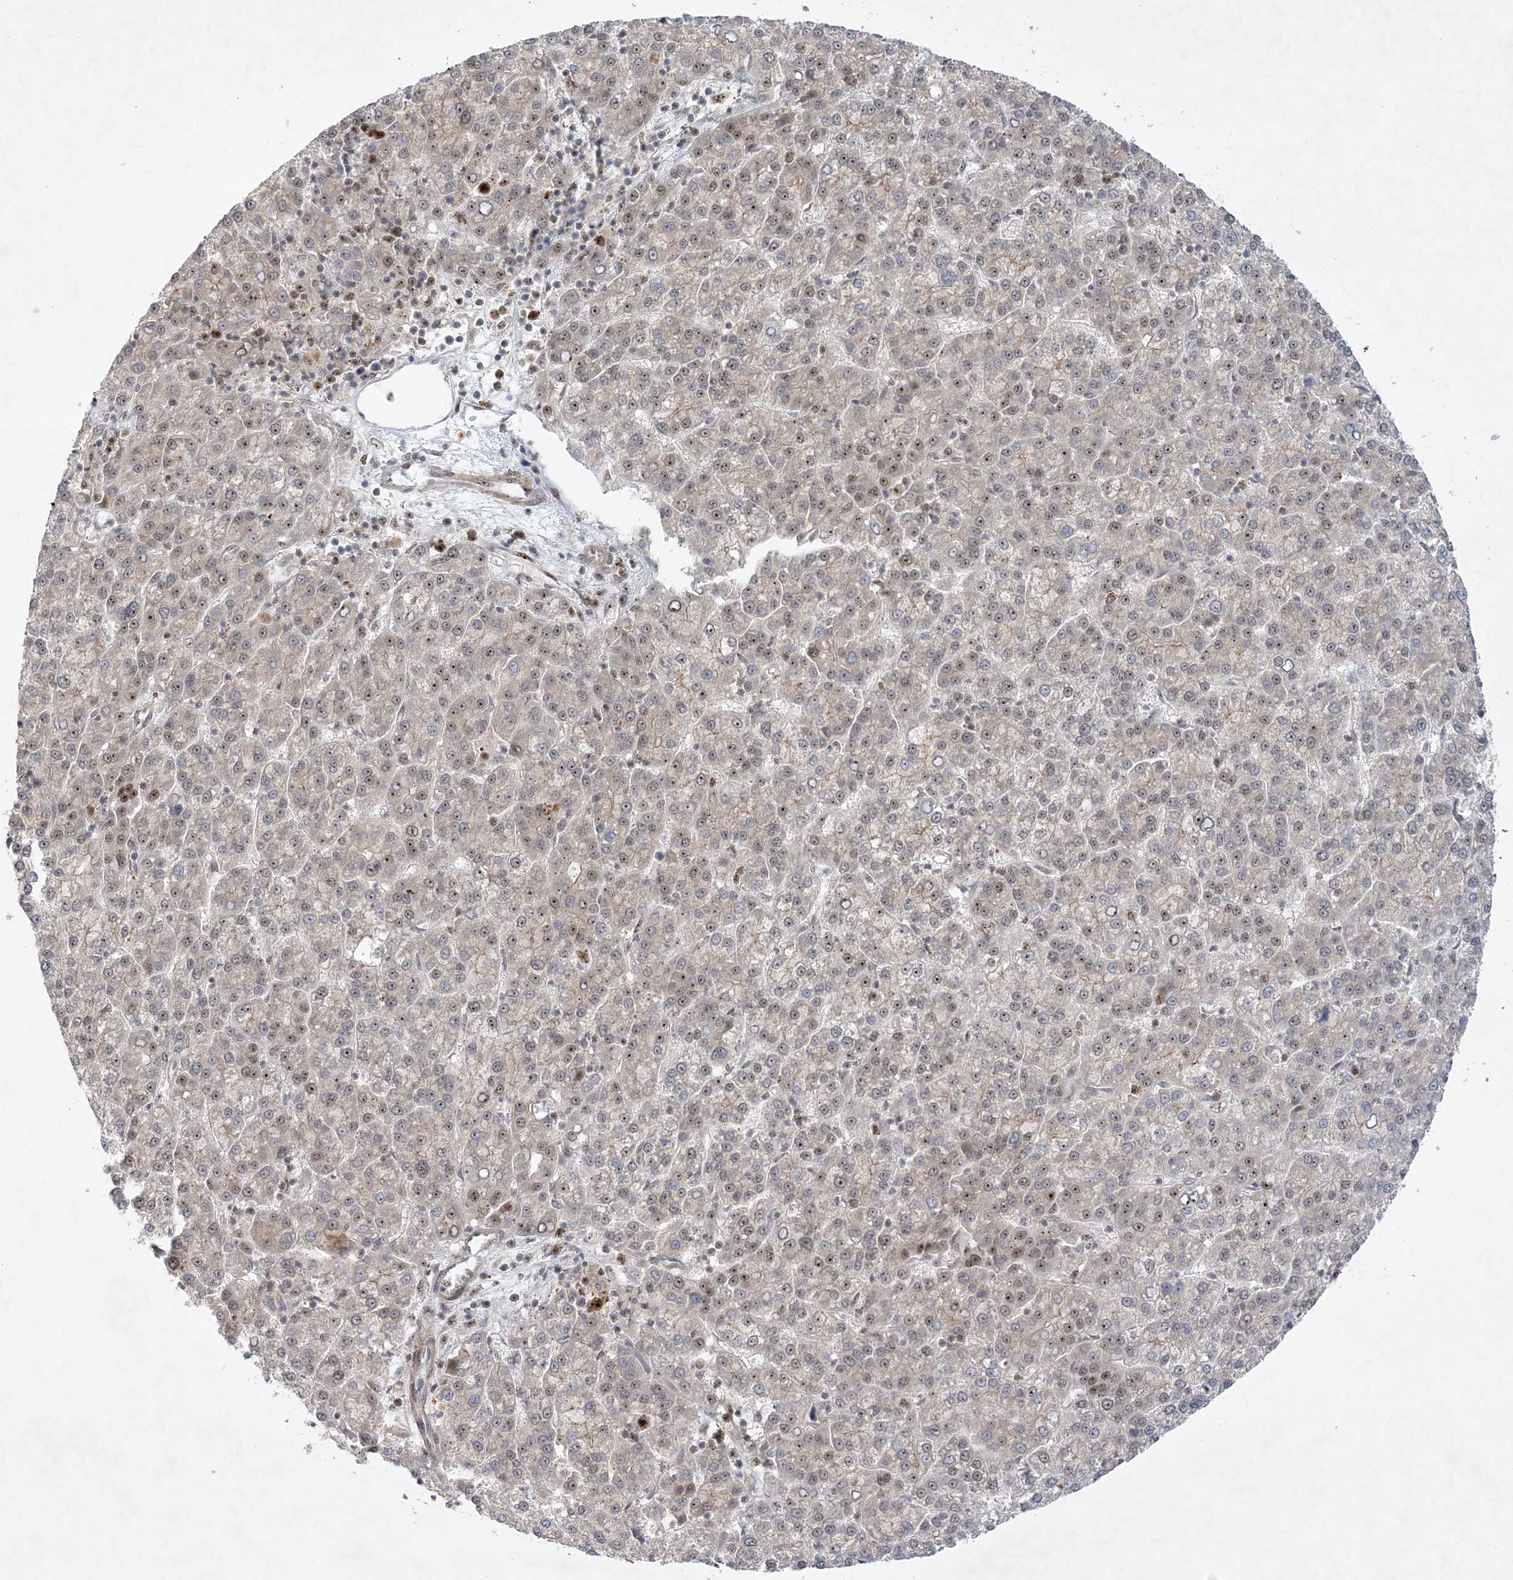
{"staining": {"intensity": "weak", "quantity": "<25%", "location": "nuclear"}, "tissue": "liver cancer", "cell_type": "Tumor cells", "image_type": "cancer", "snomed": [{"axis": "morphology", "description": "Carcinoma, Hepatocellular, NOS"}, {"axis": "topography", "description": "Liver"}], "caption": "Histopathology image shows no protein positivity in tumor cells of liver hepatocellular carcinoma tissue. (Brightfield microscopy of DAB immunohistochemistry at high magnification).", "gene": "NPM3", "patient": {"sex": "female", "age": 58}}